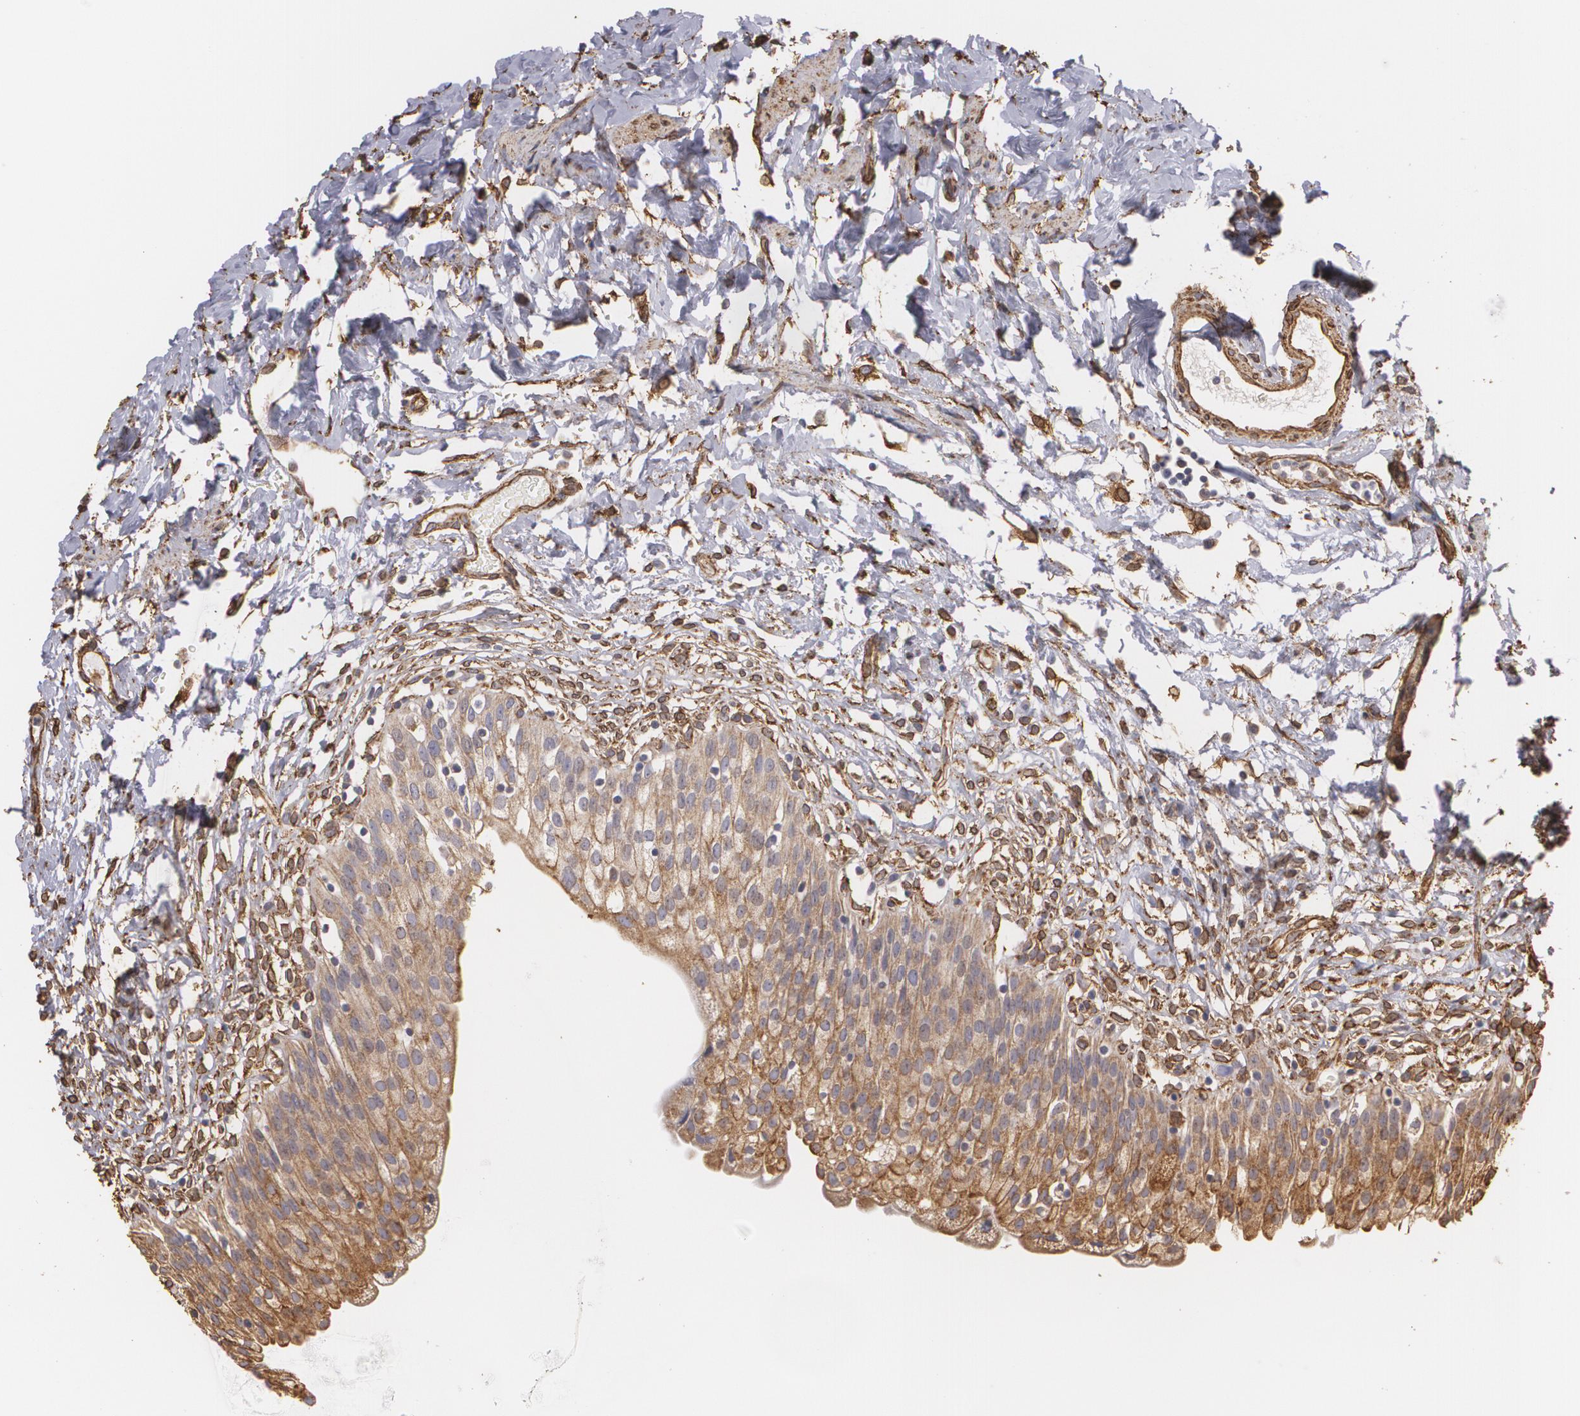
{"staining": {"intensity": "weak", "quantity": ">75%", "location": "cytoplasmic/membranous"}, "tissue": "urinary bladder", "cell_type": "Urothelial cells", "image_type": "normal", "snomed": [{"axis": "morphology", "description": "Normal tissue, NOS"}, {"axis": "topography", "description": "Urinary bladder"}], "caption": "Protein staining of normal urinary bladder demonstrates weak cytoplasmic/membranous expression in about >75% of urothelial cells.", "gene": "CYB5R3", "patient": {"sex": "female", "age": 80}}